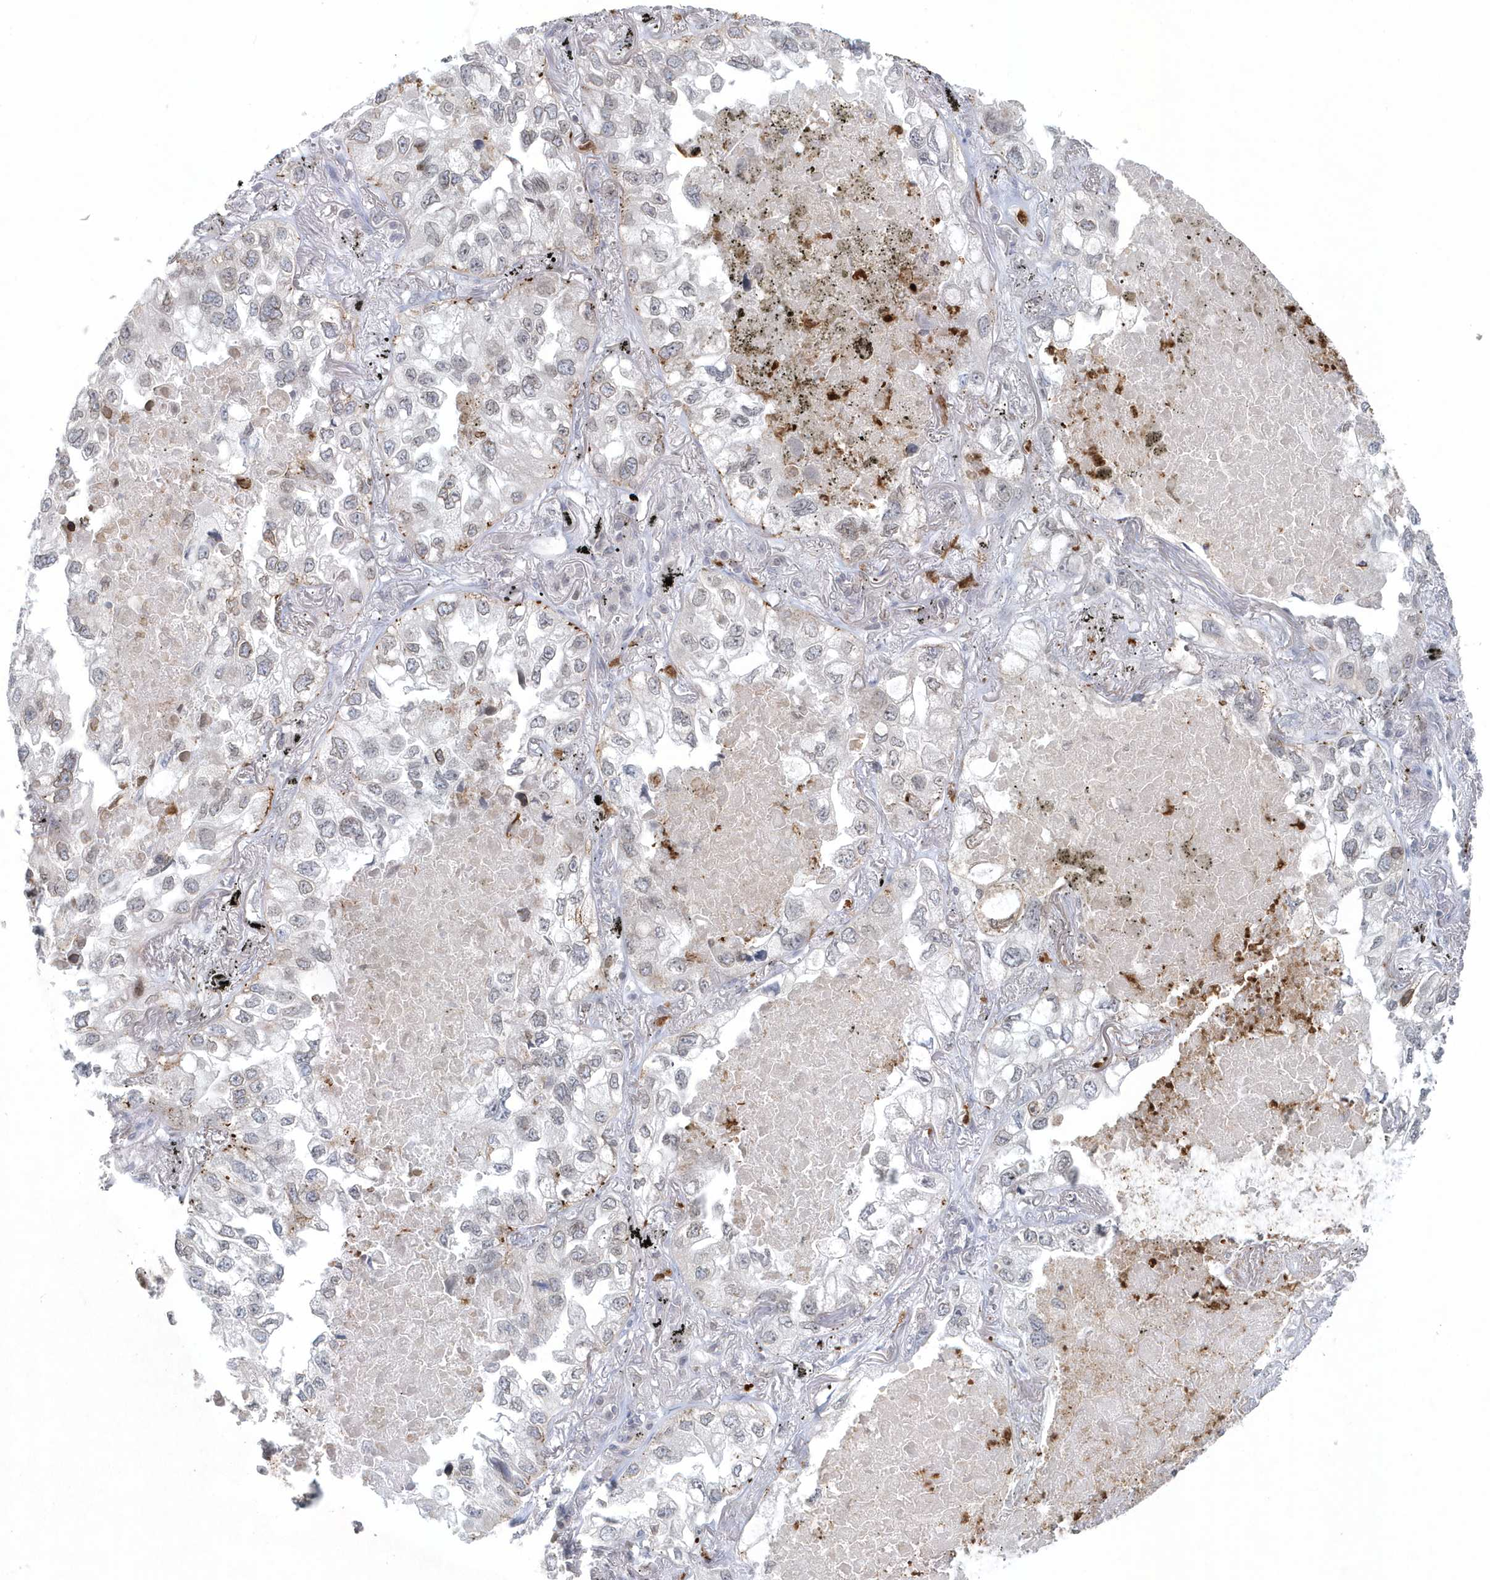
{"staining": {"intensity": "weak", "quantity": "<25%", "location": "cytoplasmic/membranous,nuclear"}, "tissue": "lung cancer", "cell_type": "Tumor cells", "image_type": "cancer", "snomed": [{"axis": "morphology", "description": "Adenocarcinoma, NOS"}, {"axis": "topography", "description": "Lung"}], "caption": "The image reveals no significant staining in tumor cells of lung adenocarcinoma. (DAB immunohistochemistry (IHC), high magnification).", "gene": "NUP54", "patient": {"sex": "male", "age": 65}}